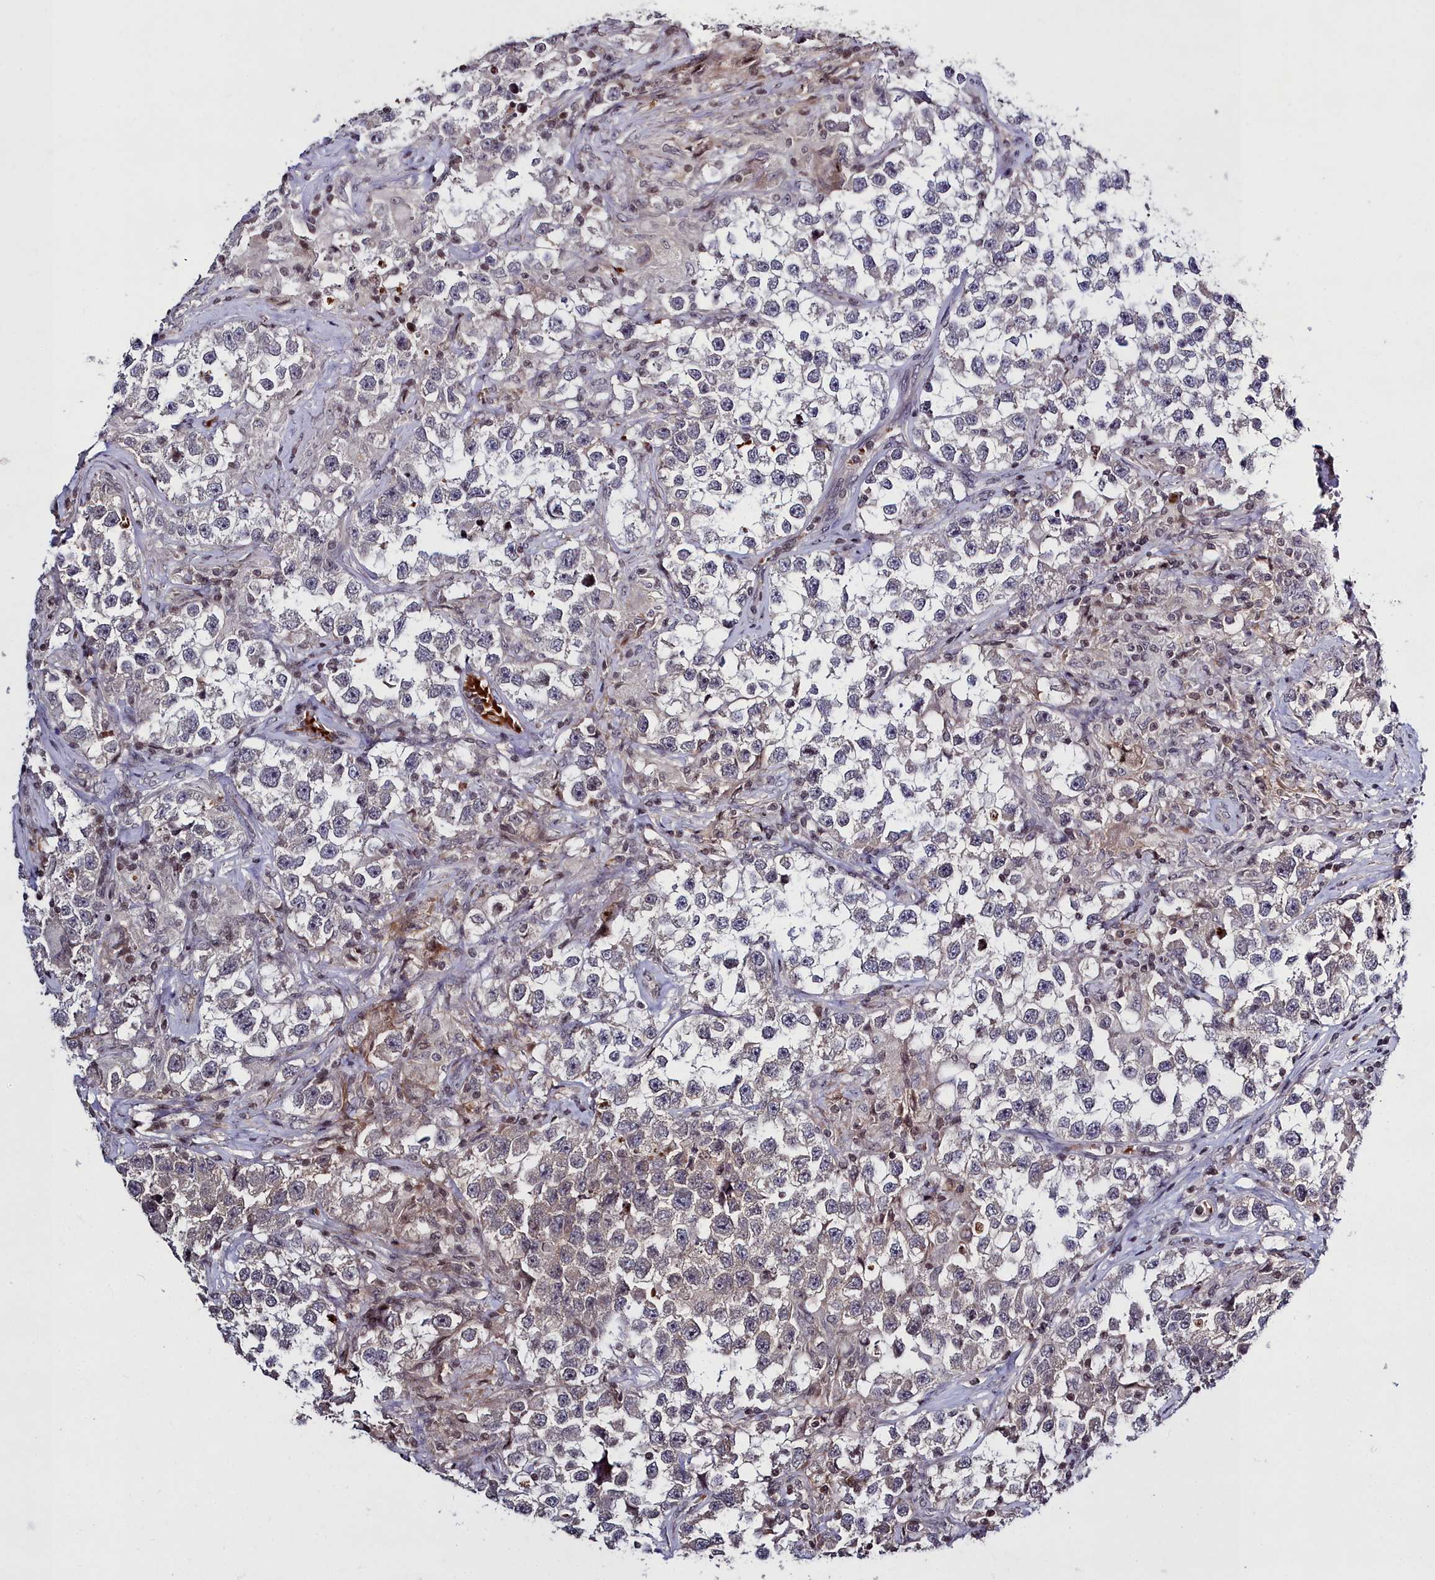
{"staining": {"intensity": "negative", "quantity": "none", "location": "none"}, "tissue": "testis cancer", "cell_type": "Tumor cells", "image_type": "cancer", "snomed": [{"axis": "morphology", "description": "Seminoma, NOS"}, {"axis": "topography", "description": "Testis"}], "caption": "IHC micrograph of neoplastic tissue: testis seminoma stained with DAB demonstrates no significant protein expression in tumor cells.", "gene": "FZD4", "patient": {"sex": "male", "age": 46}}